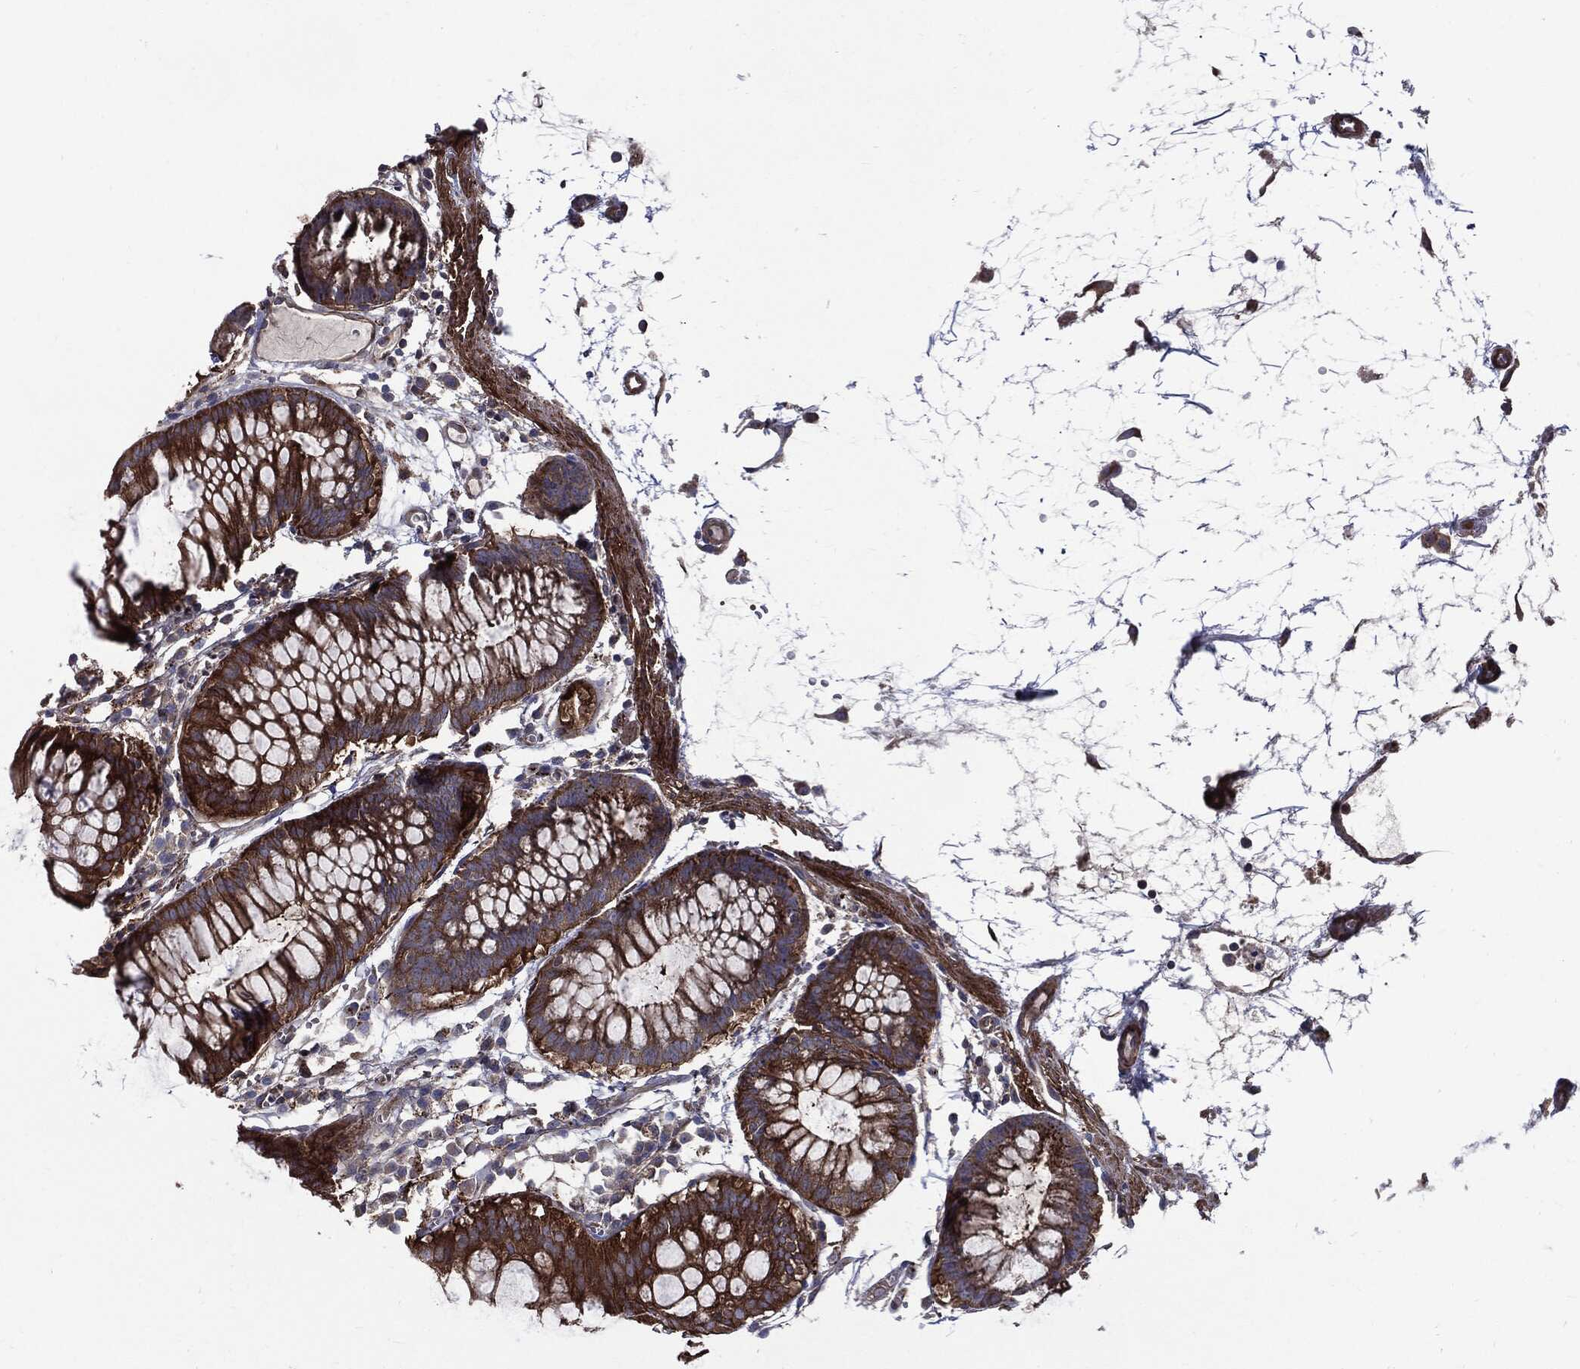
{"staining": {"intensity": "weak", "quantity": "<25%", "location": "cytoplasmic/membranous"}, "tissue": "colon", "cell_type": "Endothelial cells", "image_type": "normal", "snomed": [{"axis": "morphology", "description": "Normal tissue, NOS"}, {"axis": "morphology", "description": "Adenocarcinoma, NOS"}, {"axis": "topography", "description": "Colon"}], "caption": "This is an IHC photomicrograph of benign colon. There is no expression in endothelial cells.", "gene": "PDCD6IP", "patient": {"sex": "male", "age": 65}}